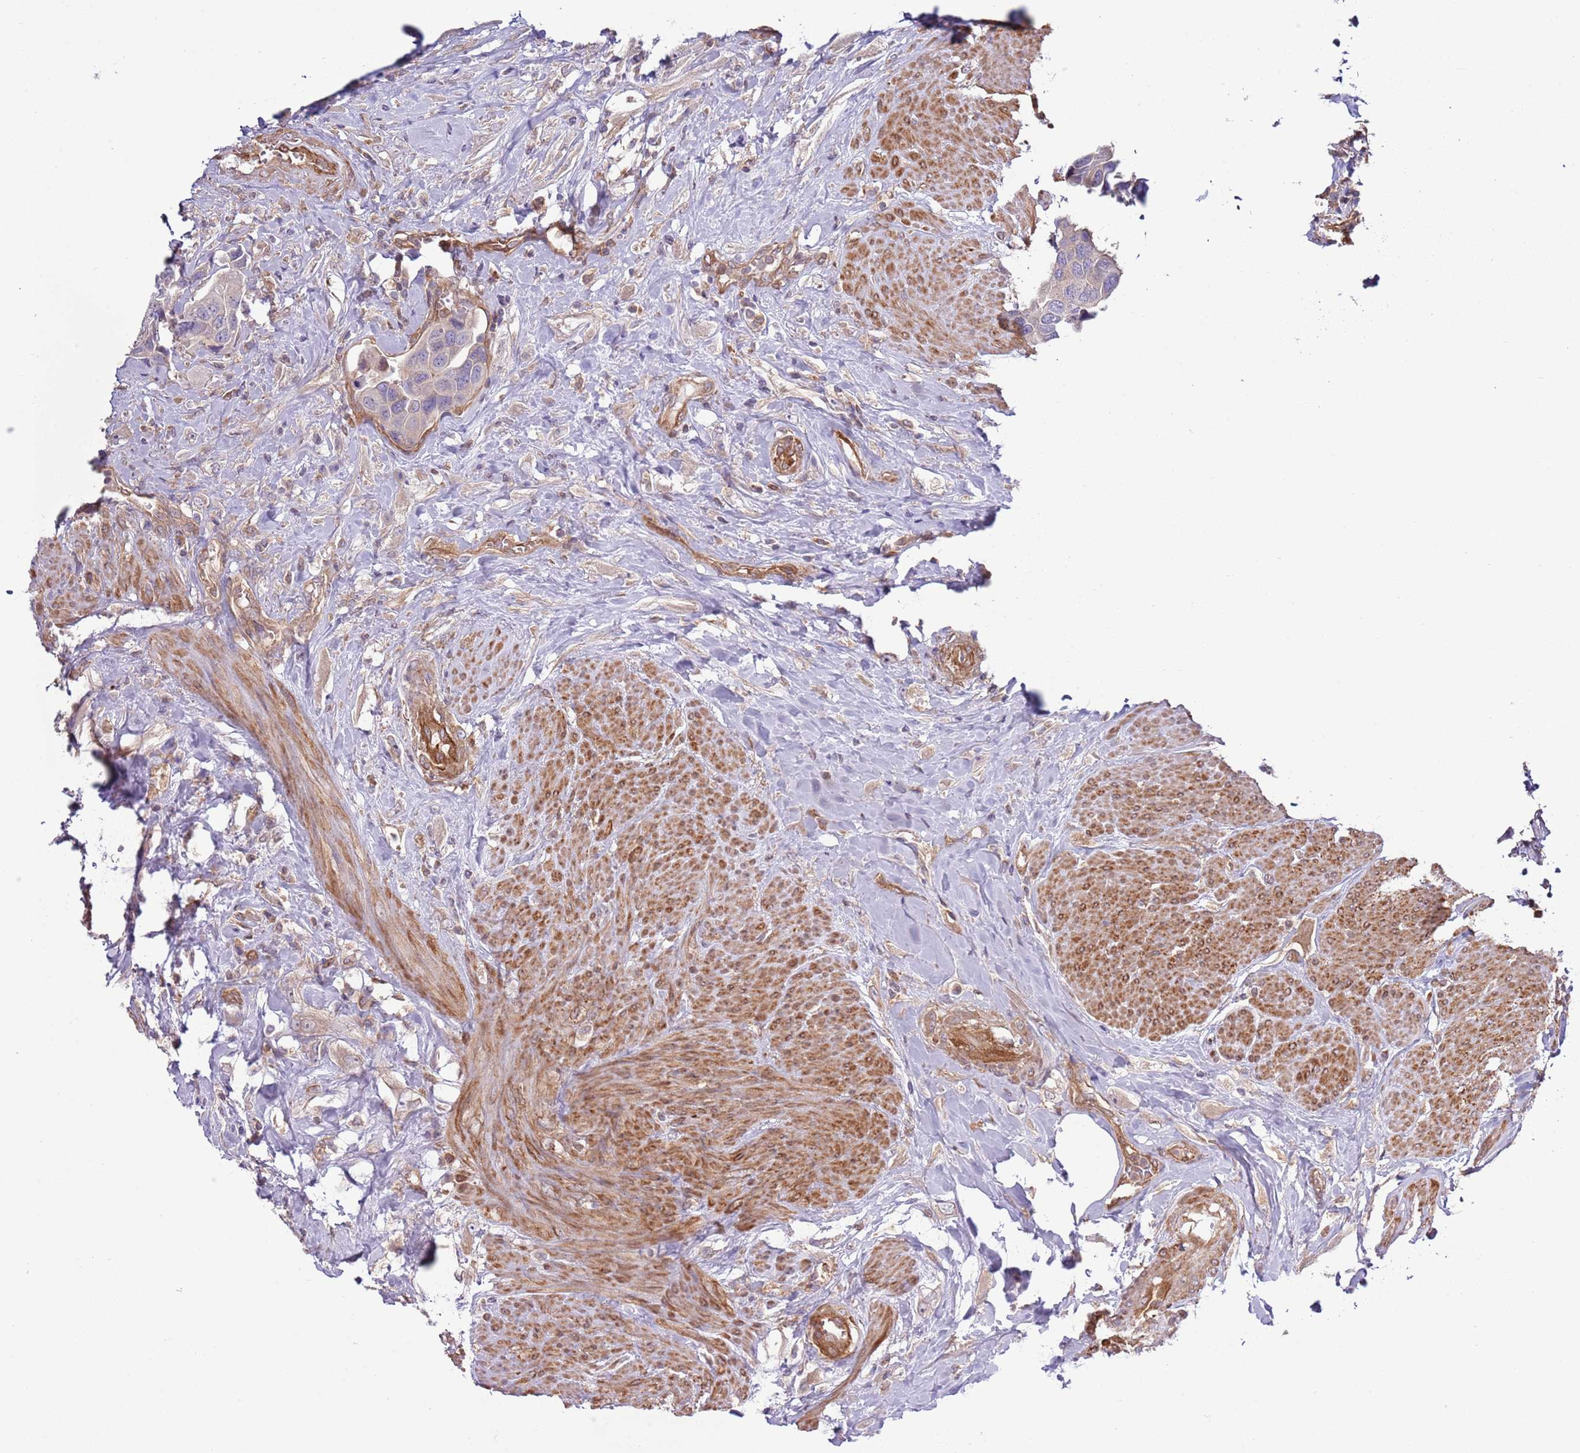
{"staining": {"intensity": "negative", "quantity": "none", "location": "none"}, "tissue": "urothelial cancer", "cell_type": "Tumor cells", "image_type": "cancer", "snomed": [{"axis": "morphology", "description": "Urothelial carcinoma, High grade"}, {"axis": "topography", "description": "Urinary bladder"}], "caption": "Human high-grade urothelial carcinoma stained for a protein using immunohistochemistry demonstrates no expression in tumor cells.", "gene": "LPIN2", "patient": {"sex": "male", "age": 74}}